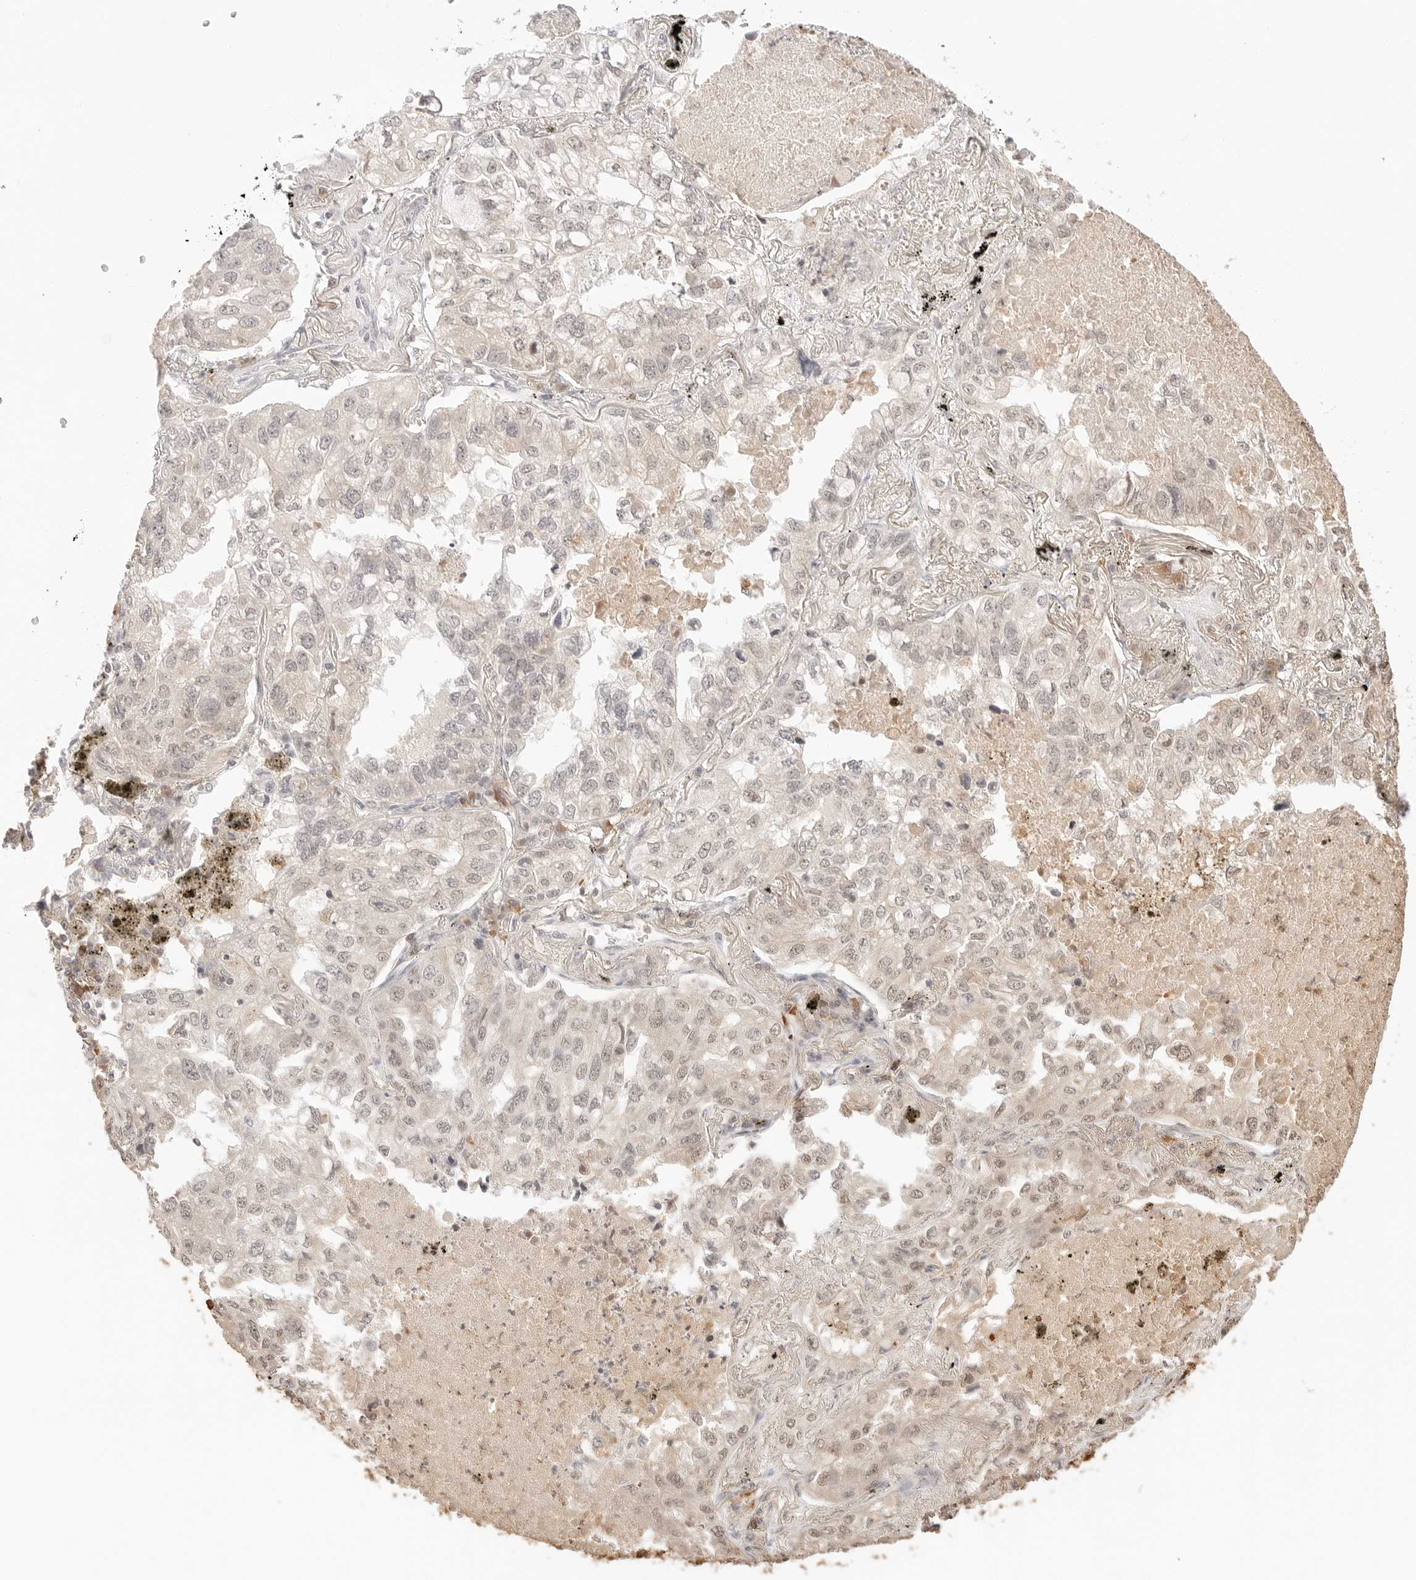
{"staining": {"intensity": "weak", "quantity": "25%-75%", "location": "nuclear"}, "tissue": "lung cancer", "cell_type": "Tumor cells", "image_type": "cancer", "snomed": [{"axis": "morphology", "description": "Adenocarcinoma, NOS"}, {"axis": "topography", "description": "Lung"}], "caption": "The image displays staining of lung adenocarcinoma, revealing weak nuclear protein positivity (brown color) within tumor cells.", "gene": "SEPTIN4", "patient": {"sex": "male", "age": 65}}